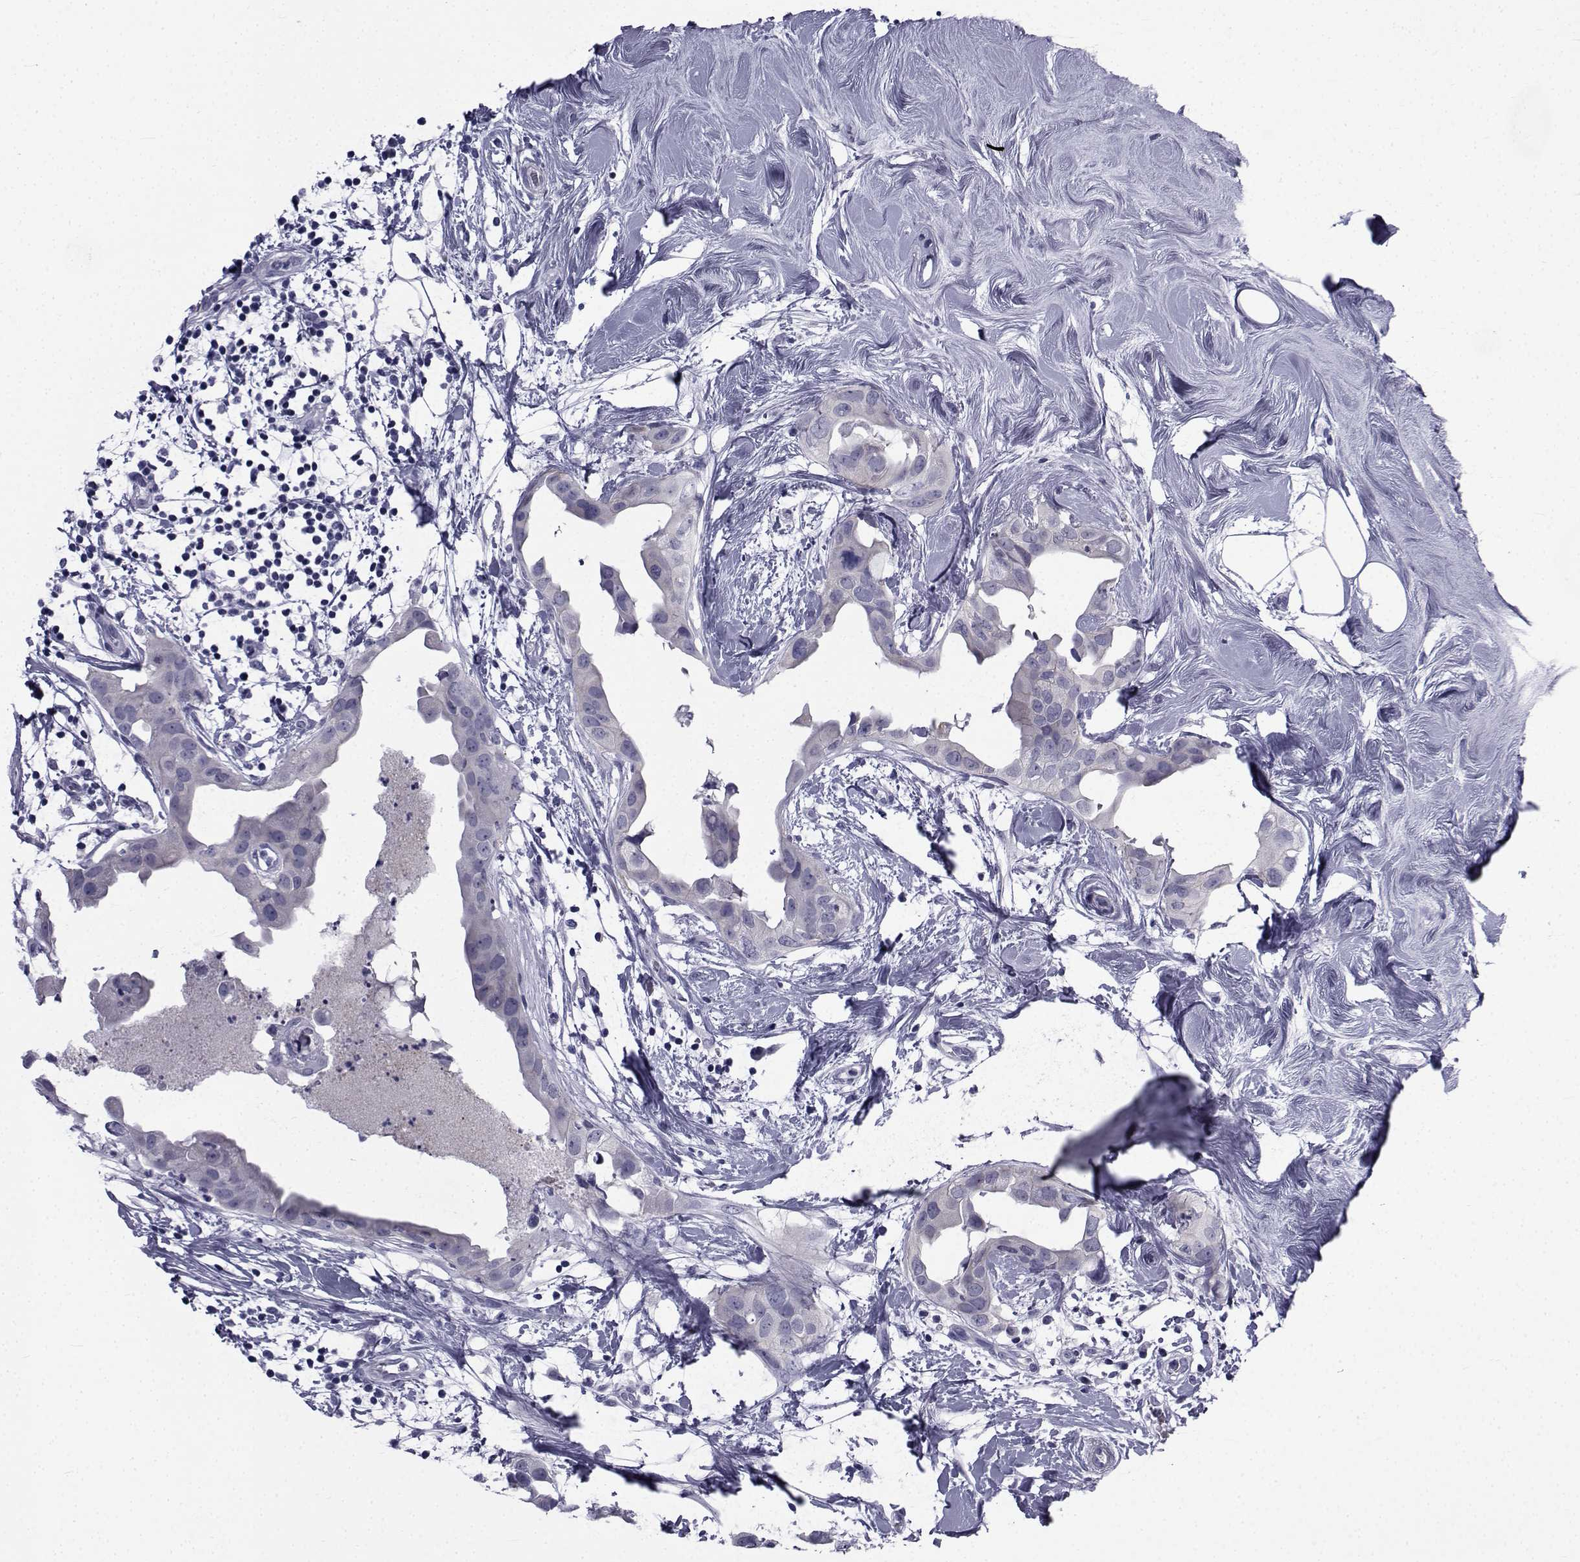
{"staining": {"intensity": "negative", "quantity": "none", "location": "none"}, "tissue": "breast cancer", "cell_type": "Tumor cells", "image_type": "cancer", "snomed": [{"axis": "morphology", "description": "Normal tissue, NOS"}, {"axis": "morphology", "description": "Duct carcinoma"}, {"axis": "topography", "description": "Breast"}], "caption": "The IHC image has no significant expression in tumor cells of breast intraductal carcinoma tissue.", "gene": "PDE6H", "patient": {"sex": "female", "age": 40}}